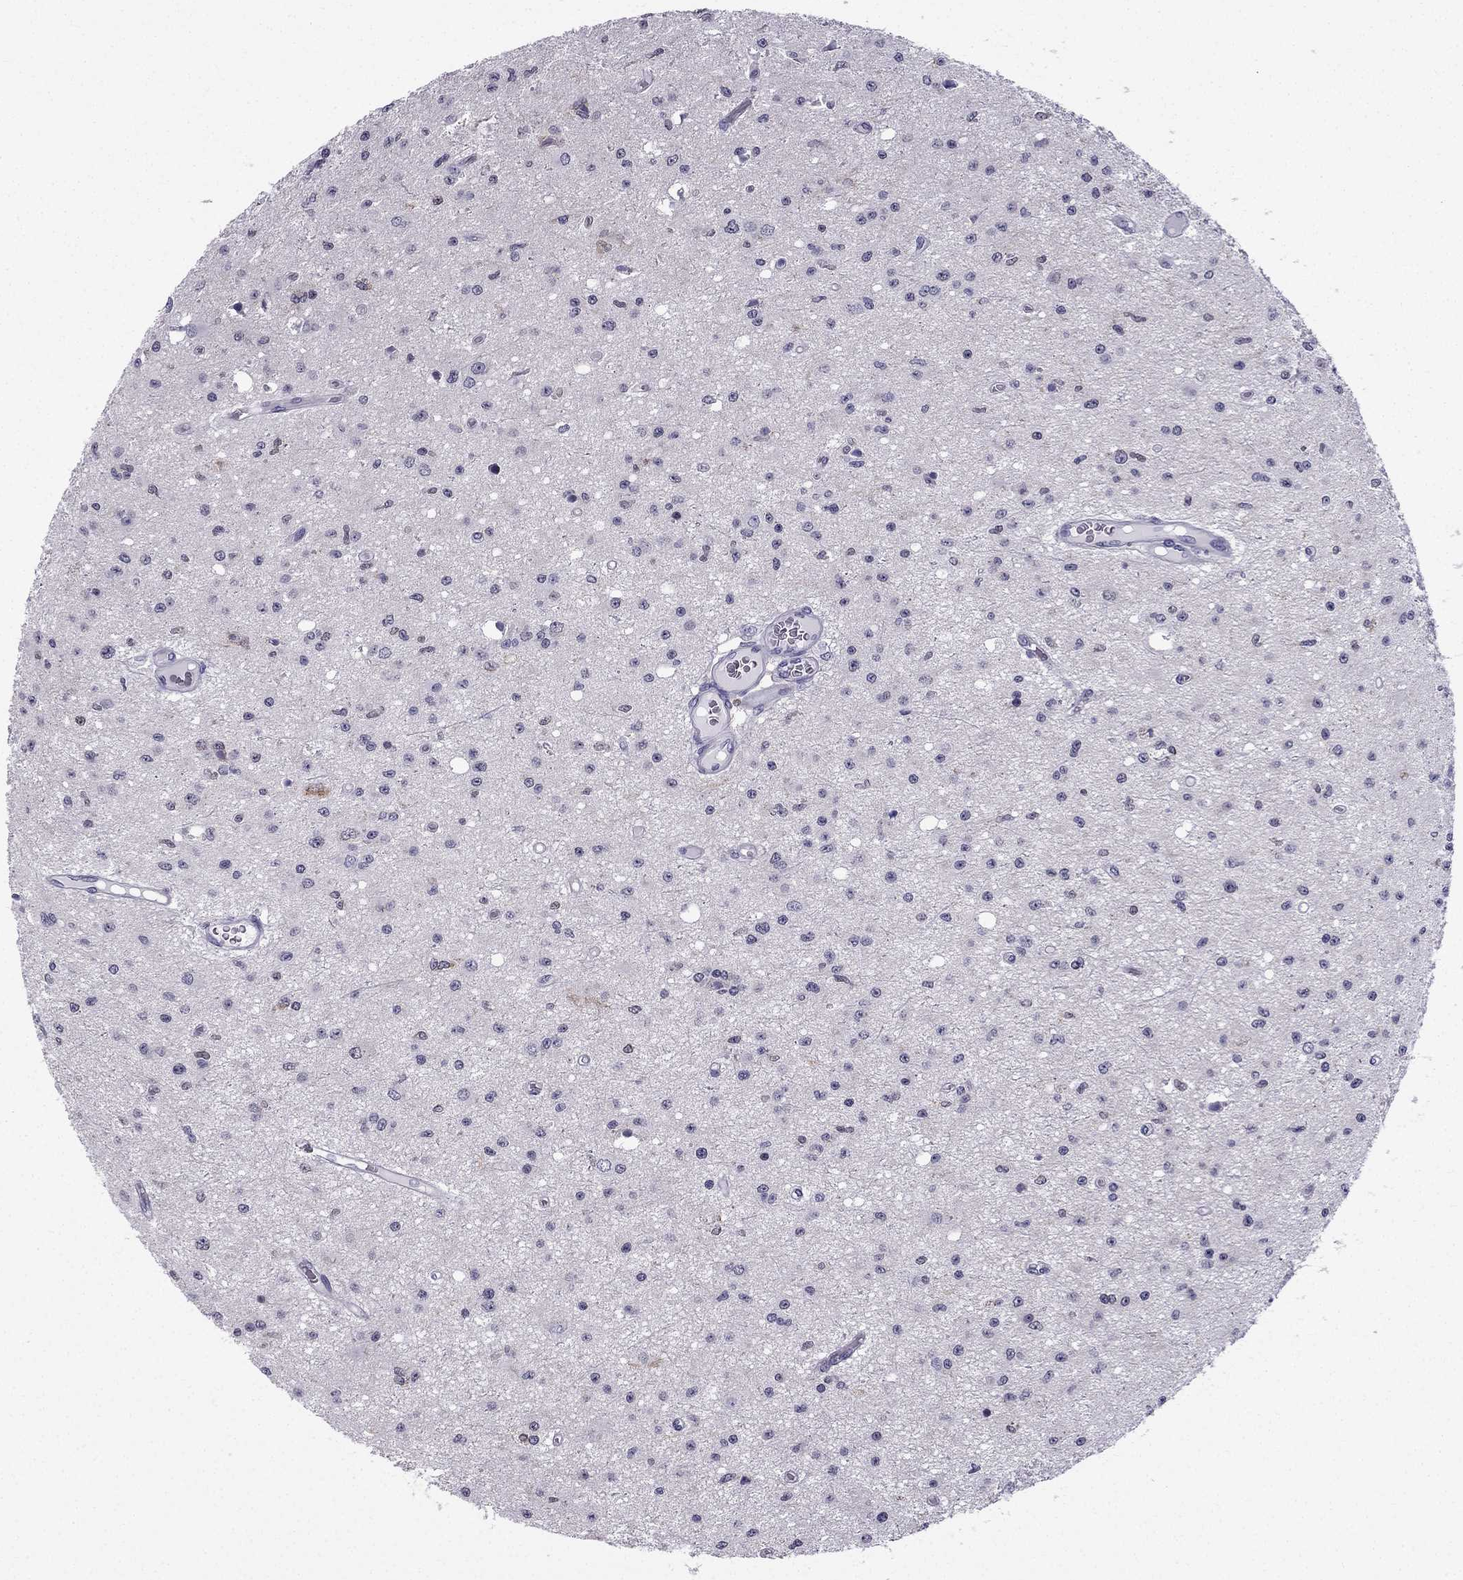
{"staining": {"intensity": "negative", "quantity": "none", "location": "none"}, "tissue": "glioma", "cell_type": "Tumor cells", "image_type": "cancer", "snomed": [{"axis": "morphology", "description": "Glioma, malignant, Low grade"}, {"axis": "topography", "description": "Brain"}], "caption": "The IHC histopathology image has no significant positivity in tumor cells of glioma tissue.", "gene": "CCK", "patient": {"sex": "female", "age": 45}}